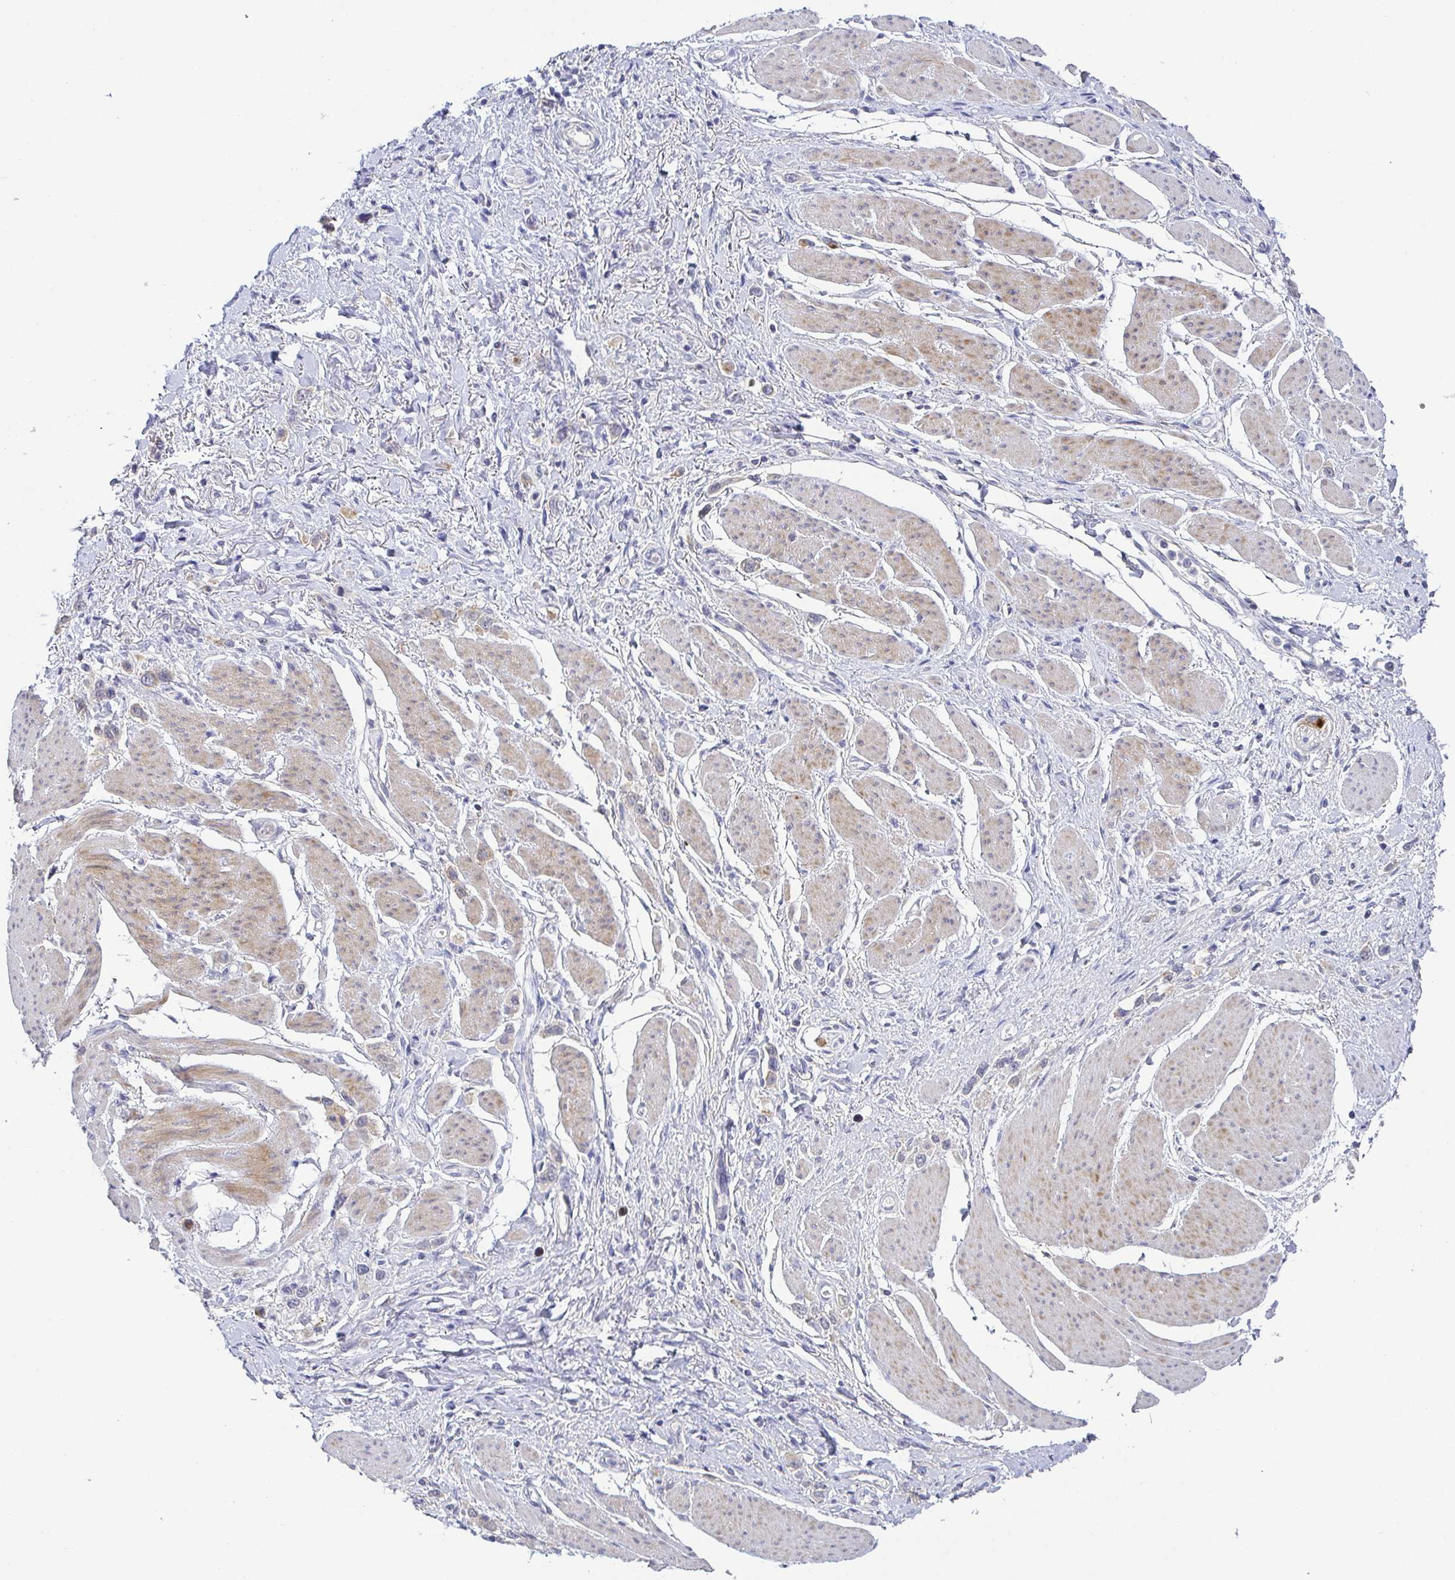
{"staining": {"intensity": "negative", "quantity": "none", "location": "none"}, "tissue": "stomach cancer", "cell_type": "Tumor cells", "image_type": "cancer", "snomed": [{"axis": "morphology", "description": "Adenocarcinoma, NOS"}, {"axis": "topography", "description": "Stomach"}], "caption": "The image reveals no significant expression in tumor cells of stomach cancer (adenocarcinoma).", "gene": "RNASE7", "patient": {"sex": "female", "age": 65}}